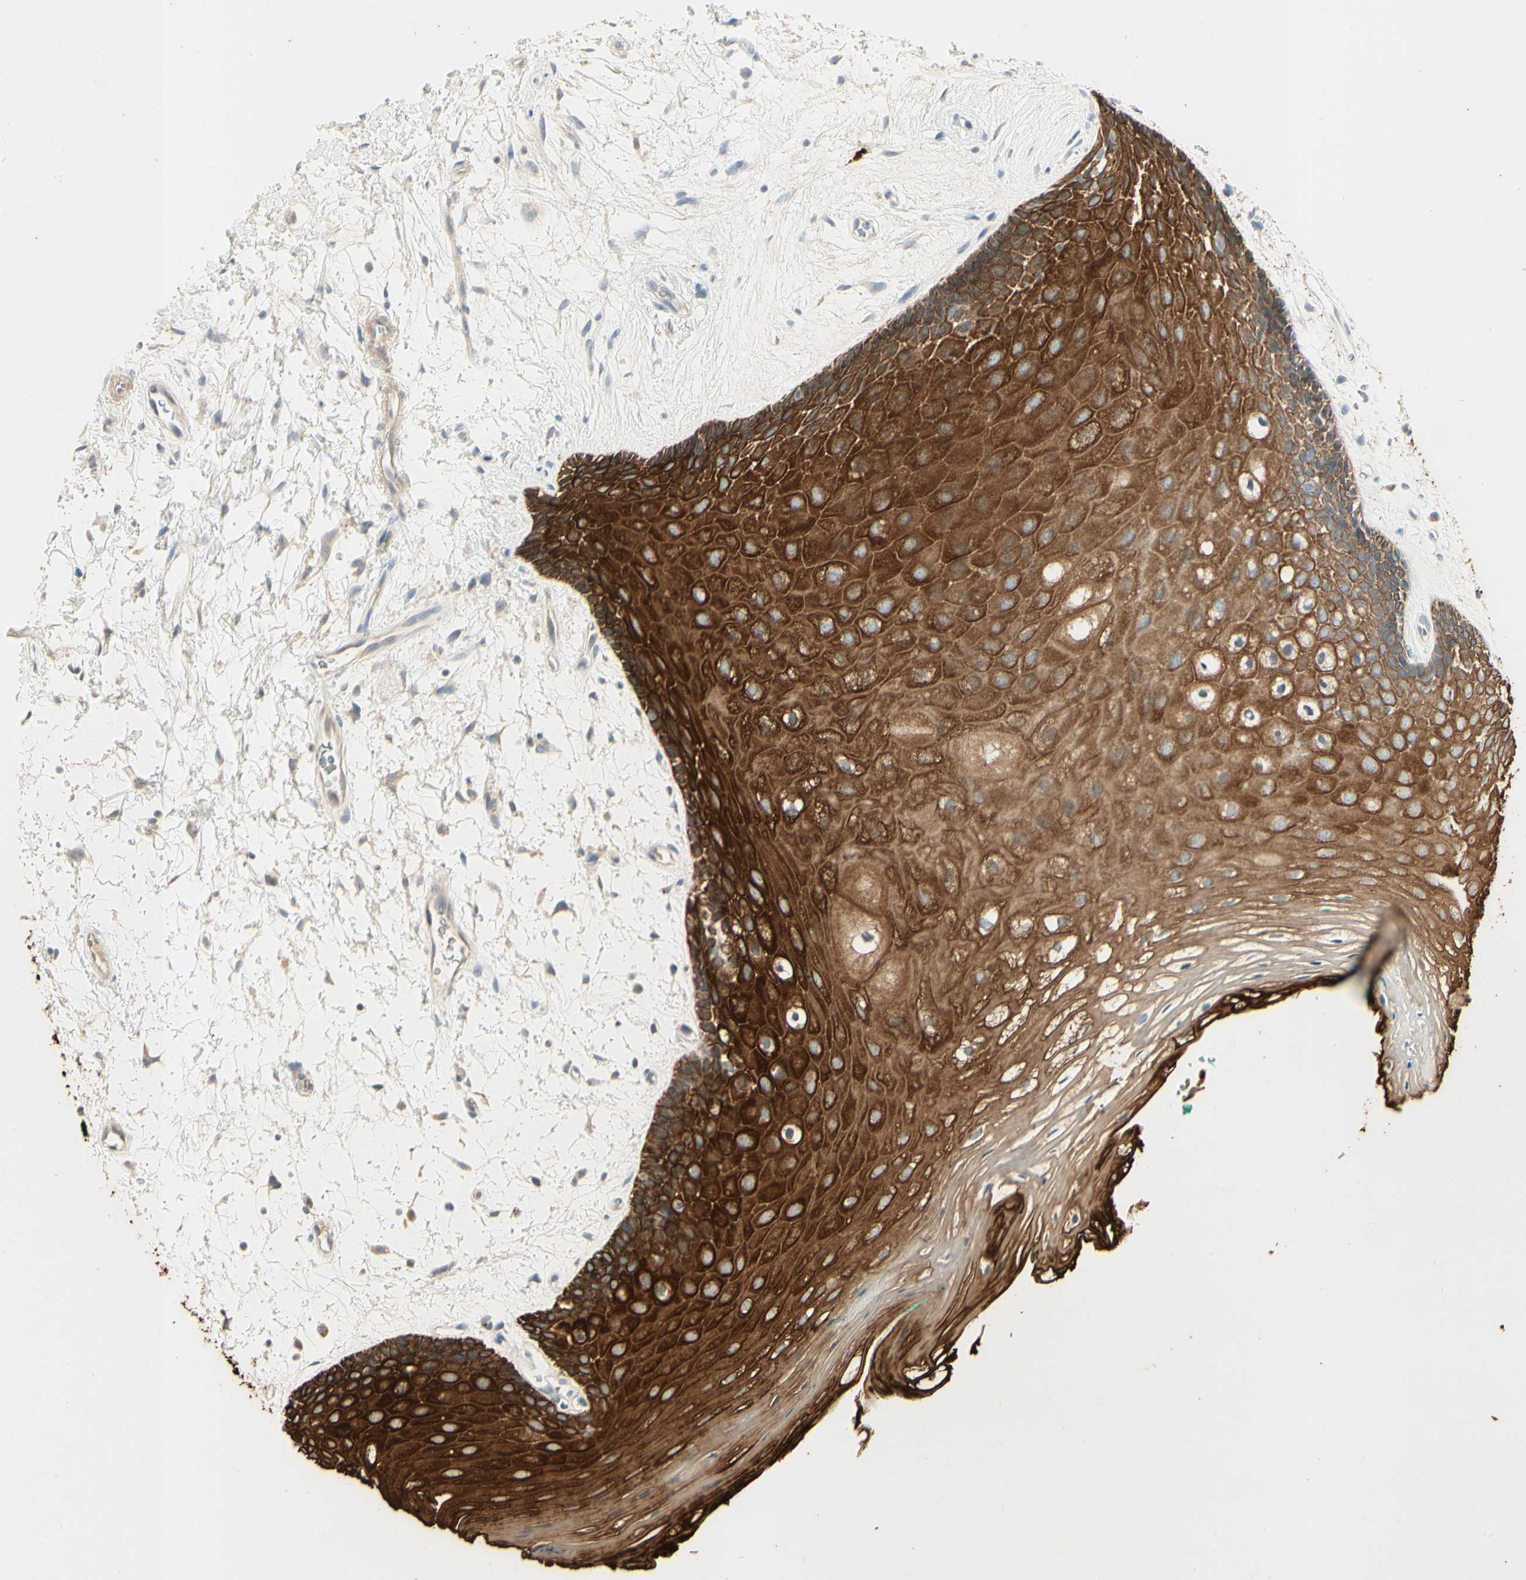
{"staining": {"intensity": "strong", "quantity": ">75%", "location": "cytoplasmic/membranous"}, "tissue": "oral mucosa", "cell_type": "Squamous epithelial cells", "image_type": "normal", "snomed": [{"axis": "morphology", "description": "Normal tissue, NOS"}, {"axis": "topography", "description": "Skeletal muscle"}, {"axis": "topography", "description": "Oral tissue"}, {"axis": "topography", "description": "Peripheral nerve tissue"}], "caption": "Oral mucosa stained for a protein (brown) displays strong cytoplasmic/membranous positive positivity in about >75% of squamous epithelial cells.", "gene": "SKIL", "patient": {"sex": "female", "age": 84}}